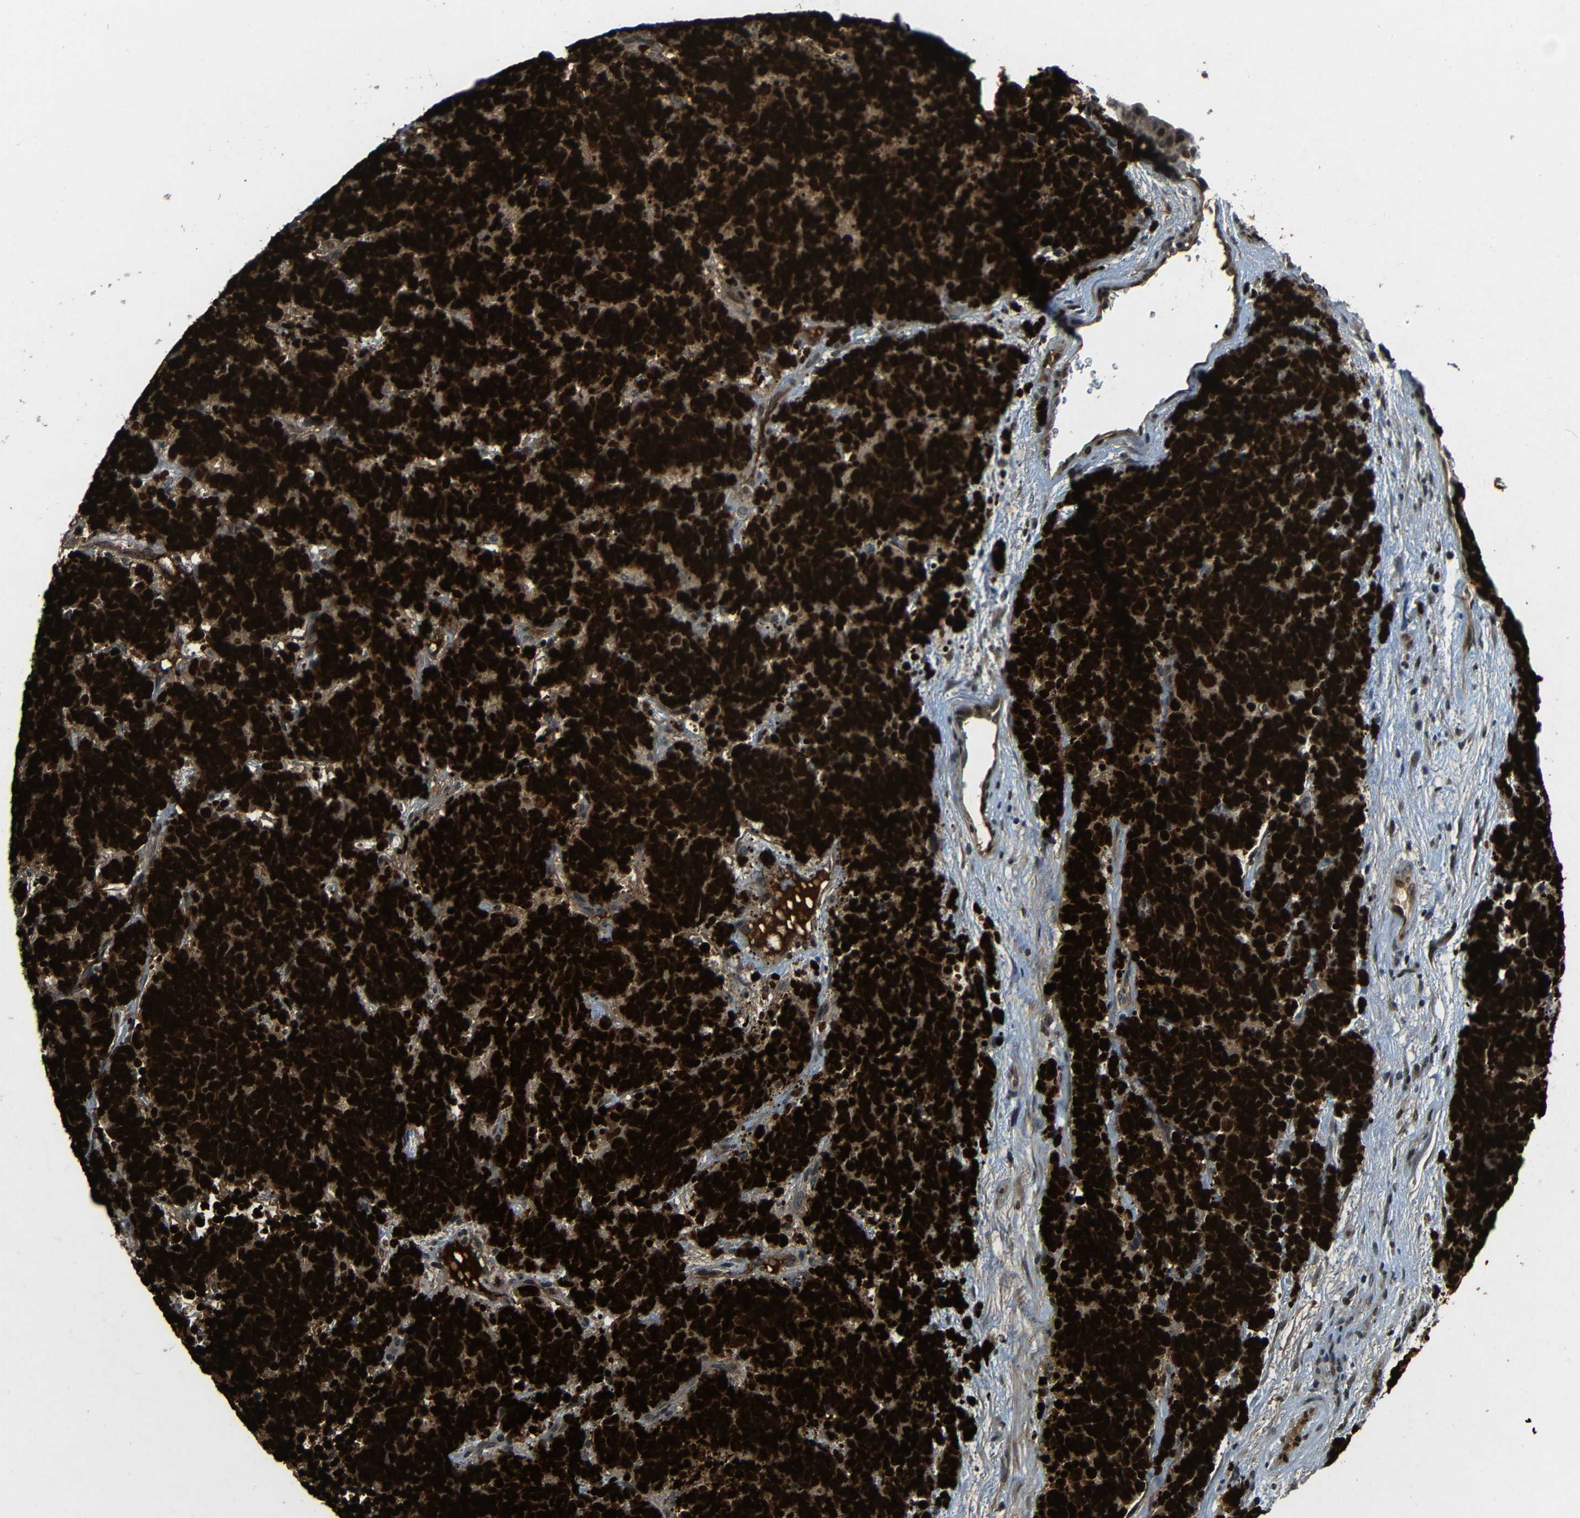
{"staining": {"intensity": "strong", "quantity": ">75%", "location": "nuclear"}, "tissue": "carcinoid", "cell_type": "Tumor cells", "image_type": "cancer", "snomed": [{"axis": "morphology", "description": "Carcinoma, NOS"}, {"axis": "morphology", "description": "Carcinoid, malignant, NOS"}, {"axis": "topography", "description": "Urinary bladder"}], "caption": "An image showing strong nuclear expression in about >75% of tumor cells in carcinoid, as visualized by brown immunohistochemical staining.", "gene": "PSIP1", "patient": {"sex": "male", "age": 57}}